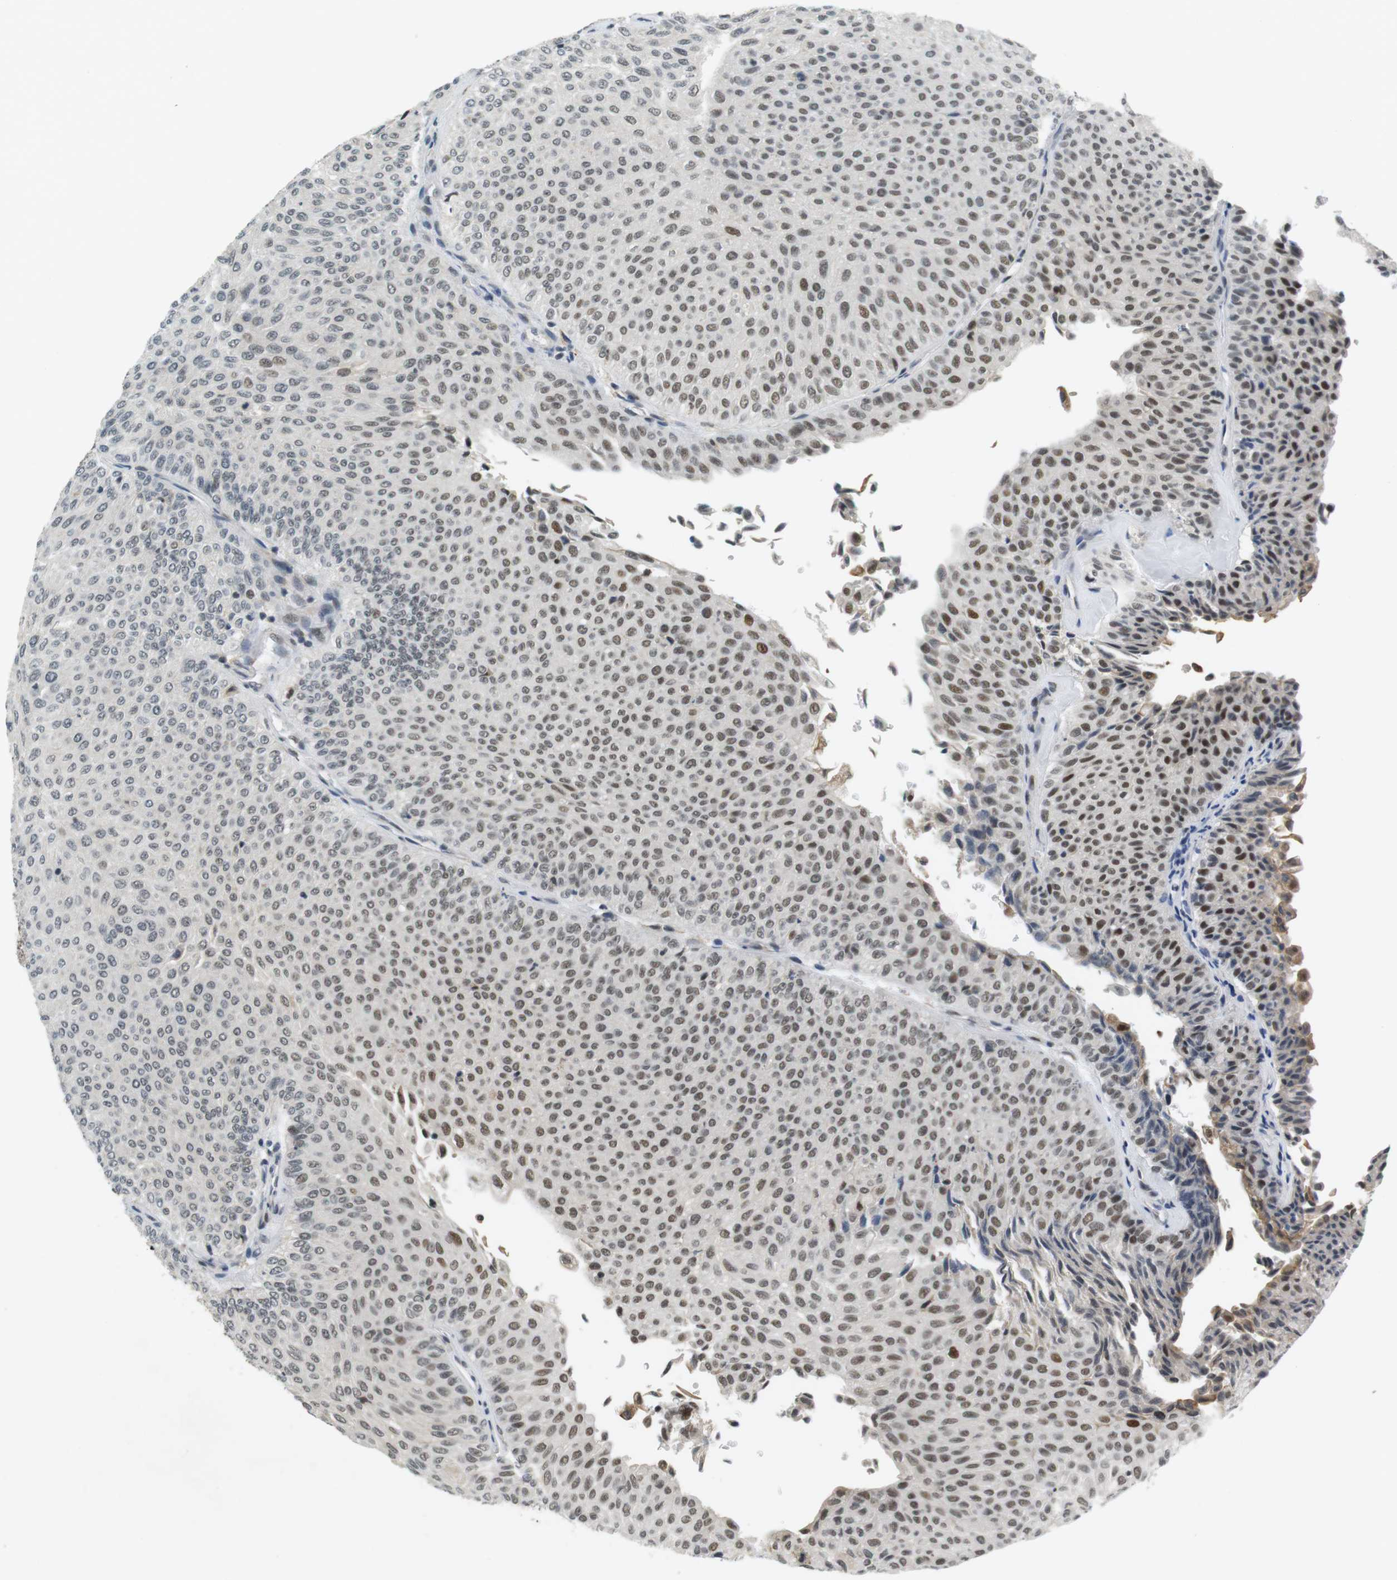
{"staining": {"intensity": "moderate", "quantity": "25%-75%", "location": "nuclear"}, "tissue": "urothelial cancer", "cell_type": "Tumor cells", "image_type": "cancer", "snomed": [{"axis": "morphology", "description": "Urothelial carcinoma, Low grade"}, {"axis": "topography", "description": "Urinary bladder"}], "caption": "Urothelial cancer stained for a protein shows moderate nuclear positivity in tumor cells. (Stains: DAB (3,3'-diaminobenzidine) in brown, nuclei in blue, Microscopy: brightfield microscopy at high magnification).", "gene": "RNF38", "patient": {"sex": "male", "age": 78}}